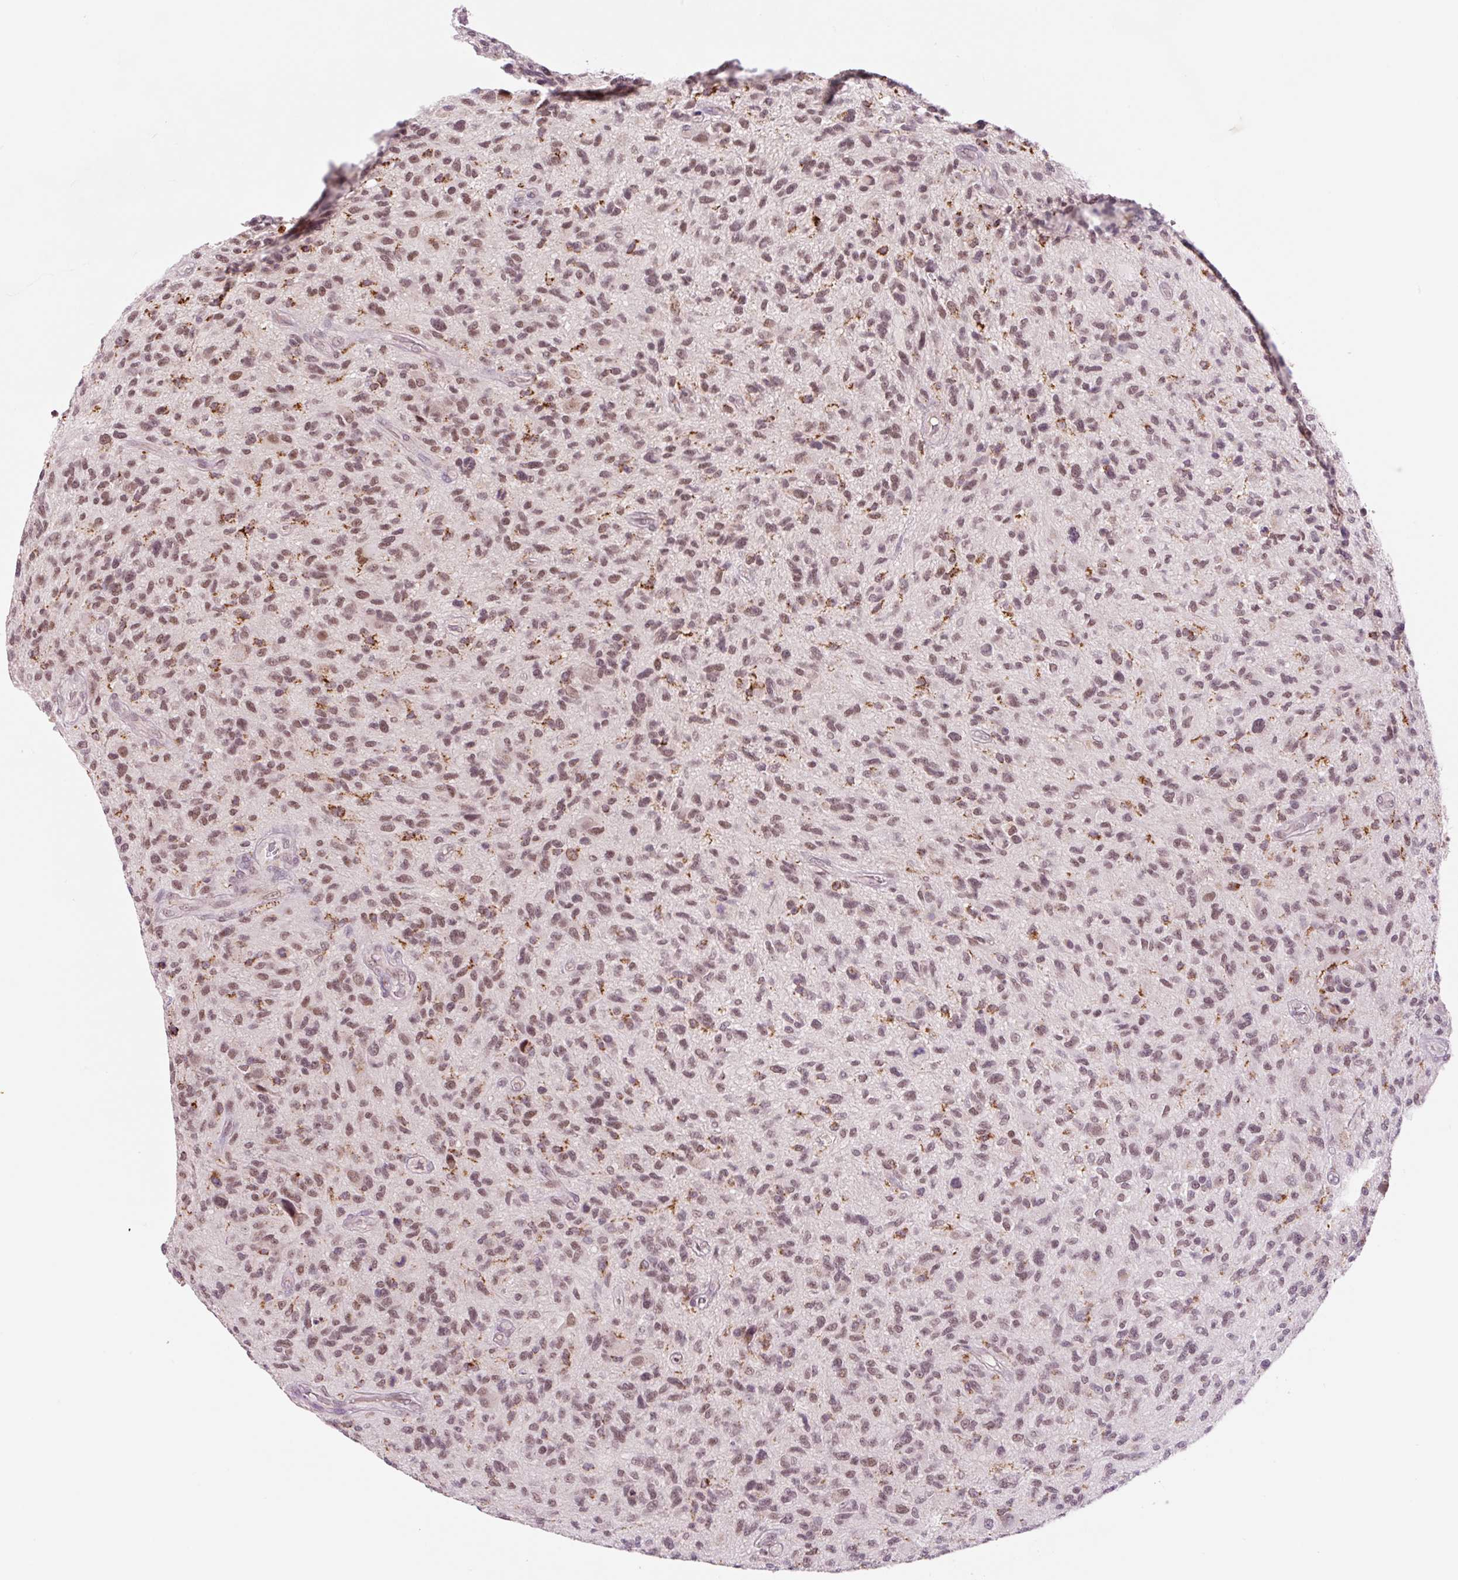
{"staining": {"intensity": "moderate", "quantity": ">75%", "location": "nuclear"}, "tissue": "glioma", "cell_type": "Tumor cells", "image_type": "cancer", "snomed": [{"axis": "morphology", "description": "Glioma, malignant, High grade"}, {"axis": "topography", "description": "Brain"}], "caption": "A brown stain shows moderate nuclear expression of a protein in human glioma tumor cells. (Stains: DAB in brown, nuclei in blue, Microscopy: brightfield microscopy at high magnification).", "gene": "PCK2", "patient": {"sex": "male", "age": 47}}